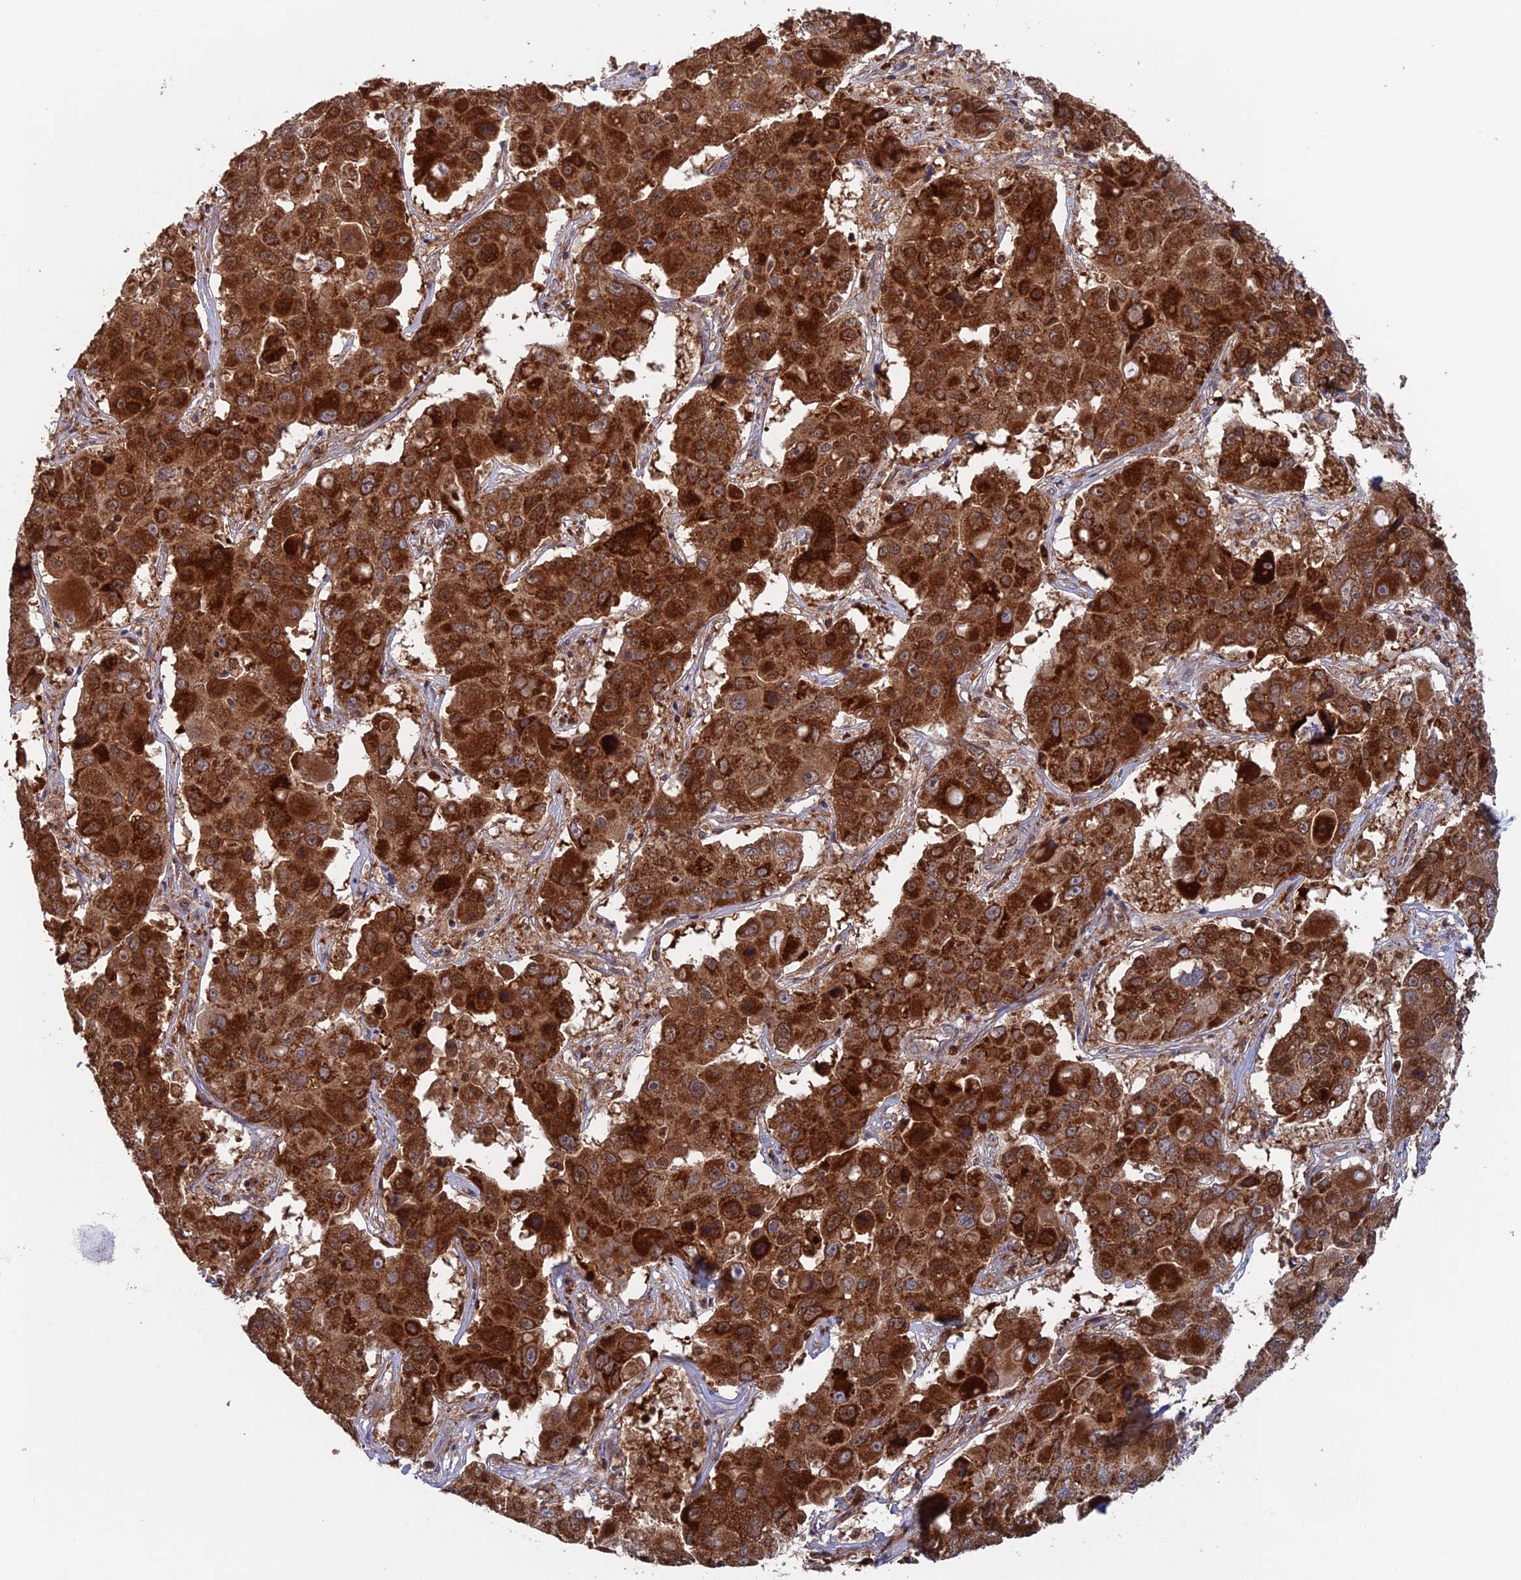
{"staining": {"intensity": "strong", "quantity": ">75%", "location": "cytoplasmic/membranous"}, "tissue": "liver cancer", "cell_type": "Tumor cells", "image_type": "cancer", "snomed": [{"axis": "morphology", "description": "Cholangiocarcinoma"}, {"axis": "topography", "description": "Liver"}], "caption": "An immunohistochemistry image of tumor tissue is shown. Protein staining in brown shows strong cytoplasmic/membranous positivity in liver cholangiocarcinoma within tumor cells.", "gene": "DTYMK", "patient": {"sex": "male", "age": 67}}